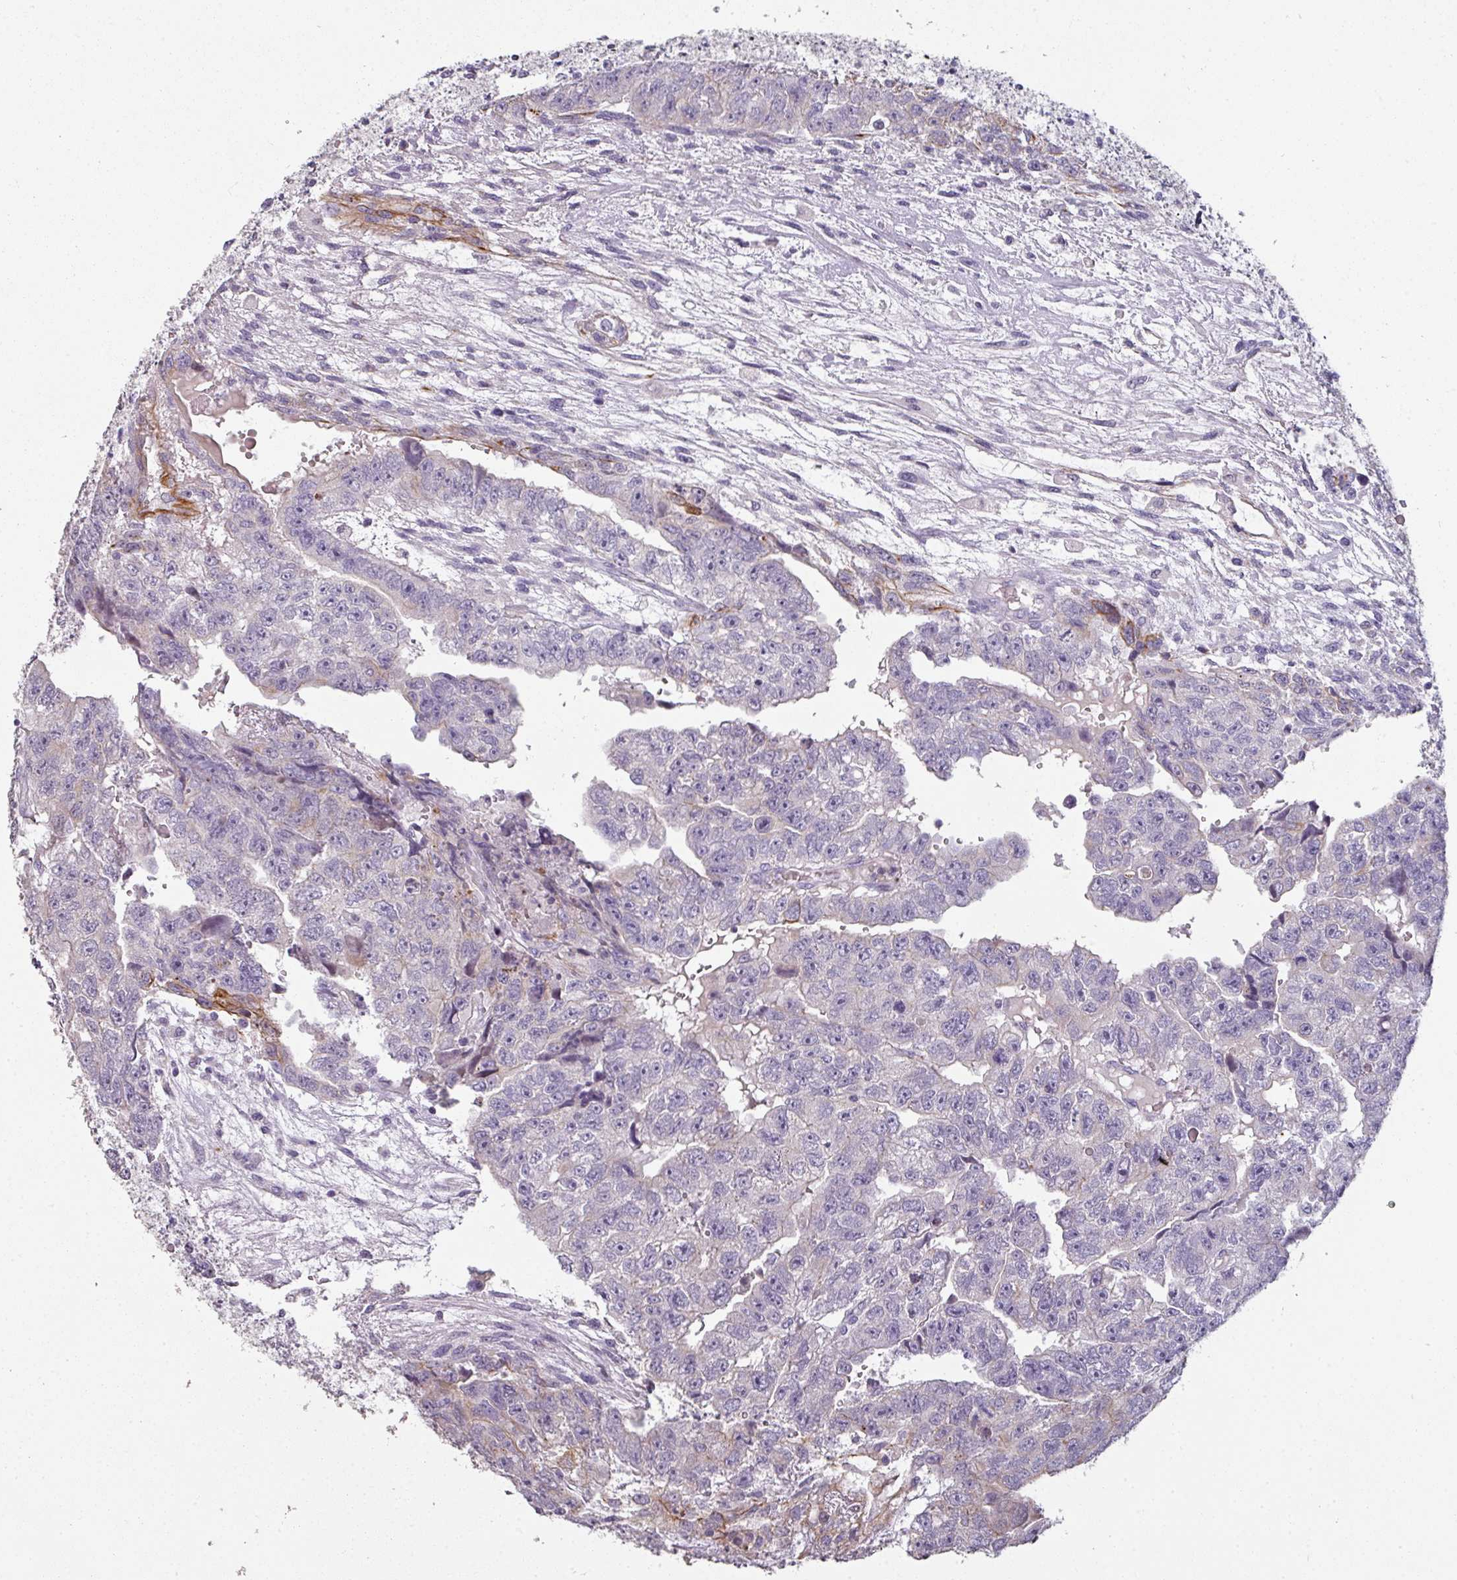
{"staining": {"intensity": "negative", "quantity": "none", "location": "none"}, "tissue": "testis cancer", "cell_type": "Tumor cells", "image_type": "cancer", "snomed": [{"axis": "morphology", "description": "Carcinoma, Embryonal, NOS"}, {"axis": "topography", "description": "Testis"}], "caption": "The photomicrograph shows no staining of tumor cells in testis cancer (embryonal carcinoma).", "gene": "GTF2H3", "patient": {"sex": "male", "age": 20}}